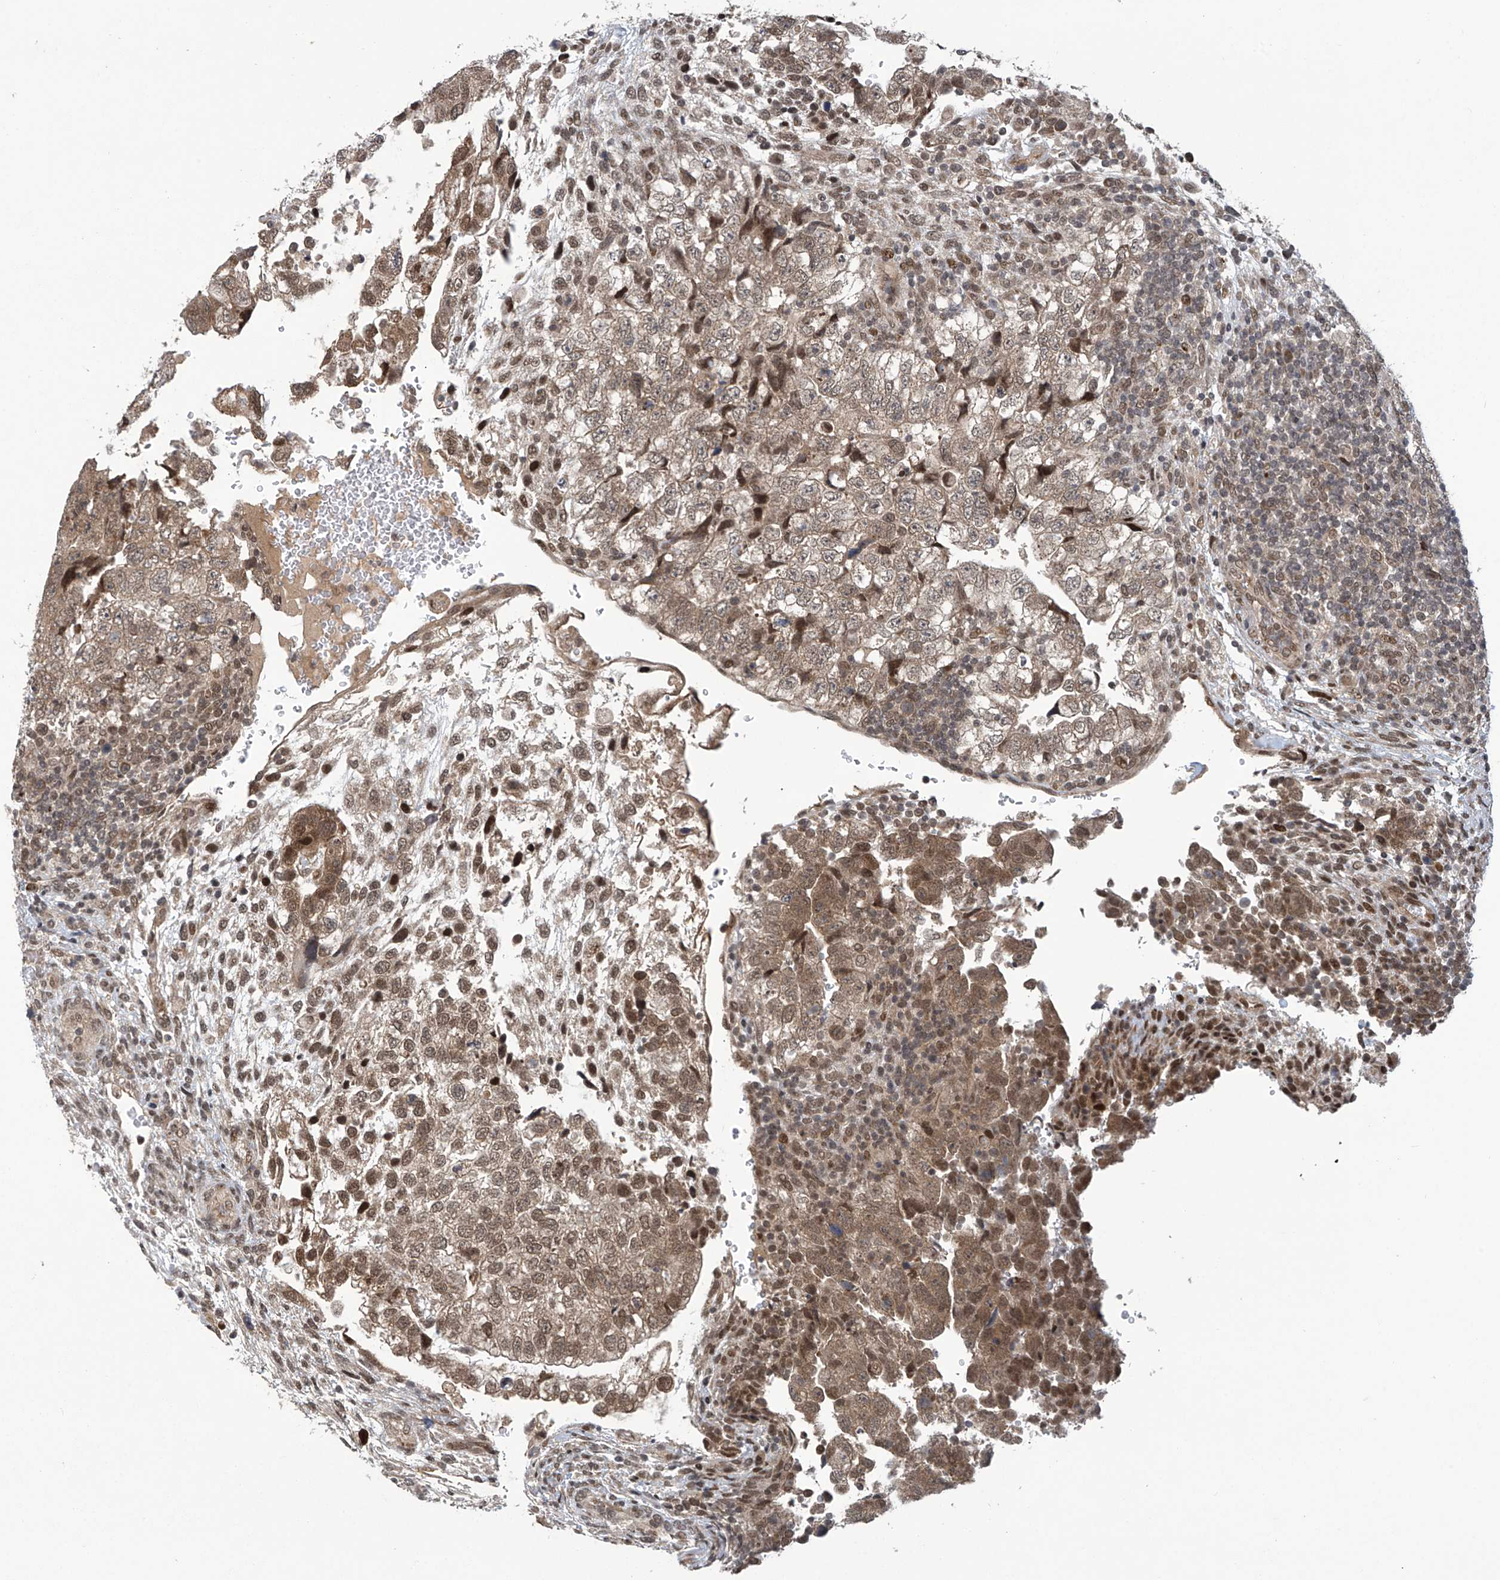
{"staining": {"intensity": "moderate", "quantity": ">75%", "location": "cytoplasmic/membranous,nuclear"}, "tissue": "testis cancer", "cell_type": "Tumor cells", "image_type": "cancer", "snomed": [{"axis": "morphology", "description": "Carcinoma, Embryonal, NOS"}, {"axis": "topography", "description": "Testis"}], "caption": "A brown stain highlights moderate cytoplasmic/membranous and nuclear positivity of a protein in human embryonal carcinoma (testis) tumor cells. Nuclei are stained in blue.", "gene": "ABHD13", "patient": {"sex": "male", "age": 37}}